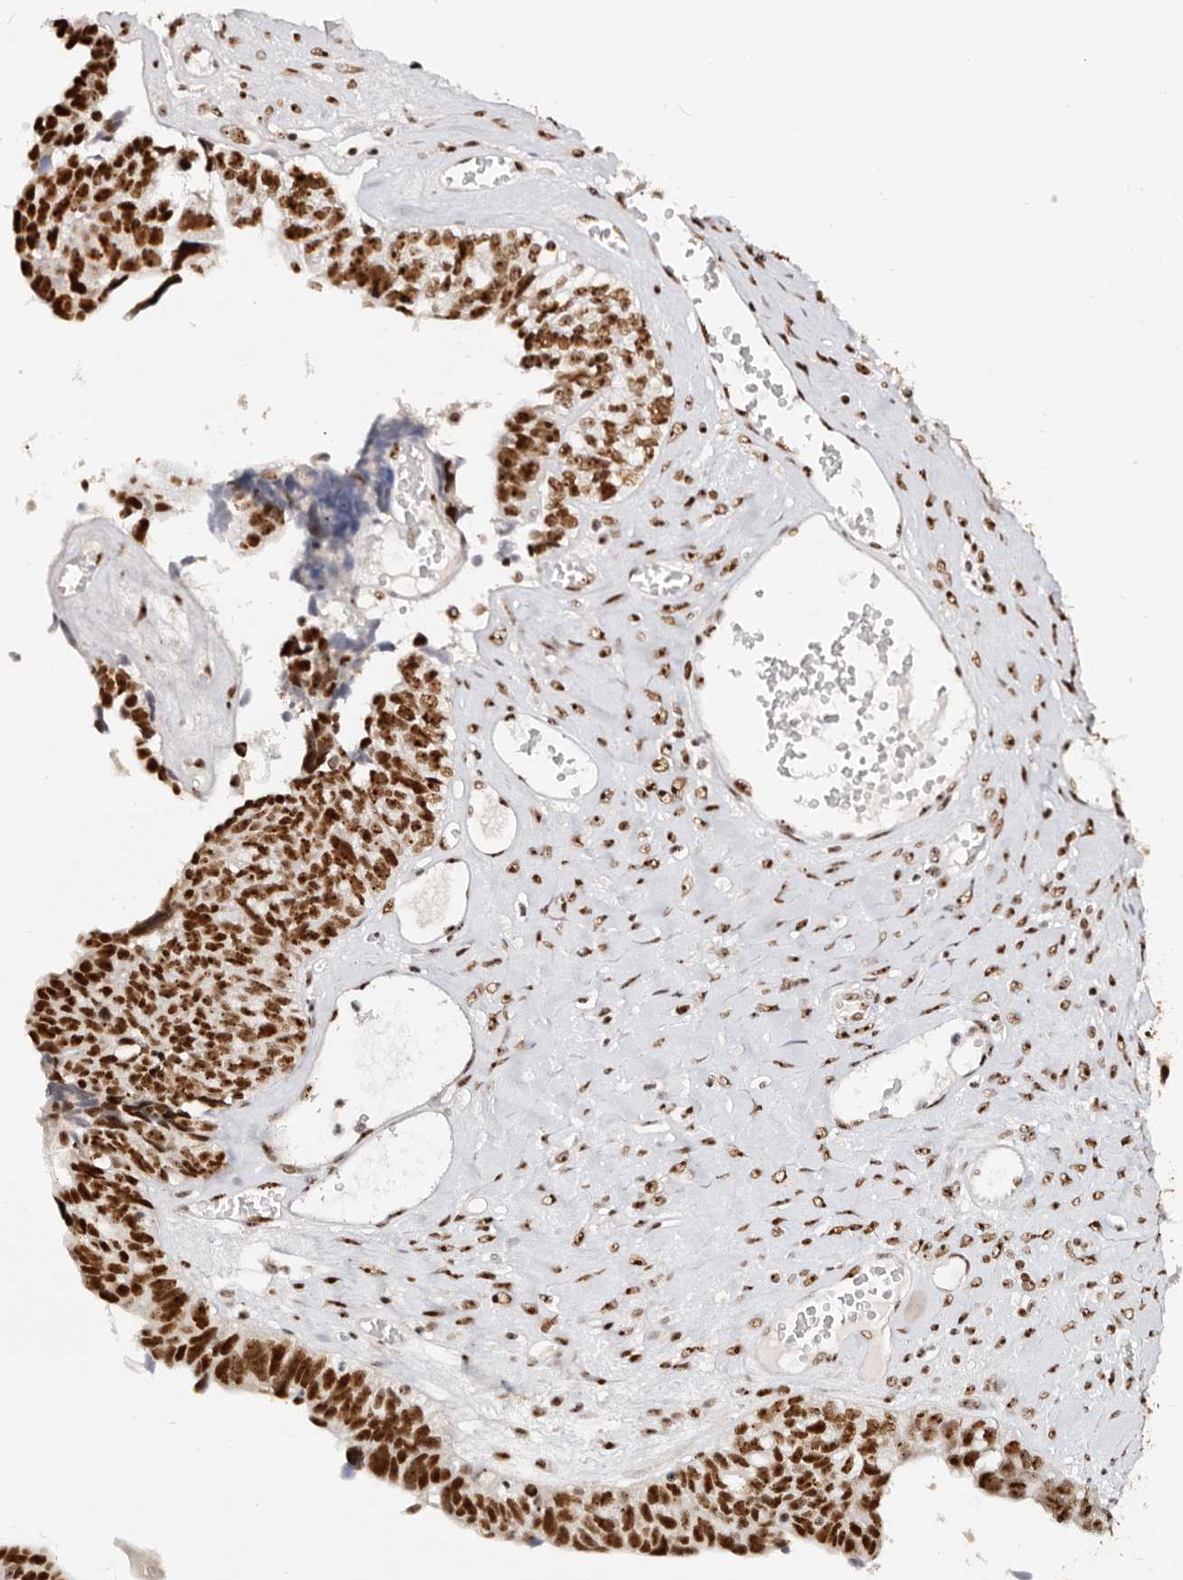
{"staining": {"intensity": "strong", "quantity": ">75%", "location": "nuclear"}, "tissue": "ovarian cancer", "cell_type": "Tumor cells", "image_type": "cancer", "snomed": [{"axis": "morphology", "description": "Cystadenocarcinoma, serous, NOS"}, {"axis": "topography", "description": "Ovary"}], "caption": "Immunohistochemical staining of human ovarian cancer (serous cystadenocarcinoma) demonstrates high levels of strong nuclear expression in approximately >75% of tumor cells.", "gene": "IQGAP3", "patient": {"sex": "female", "age": 79}}